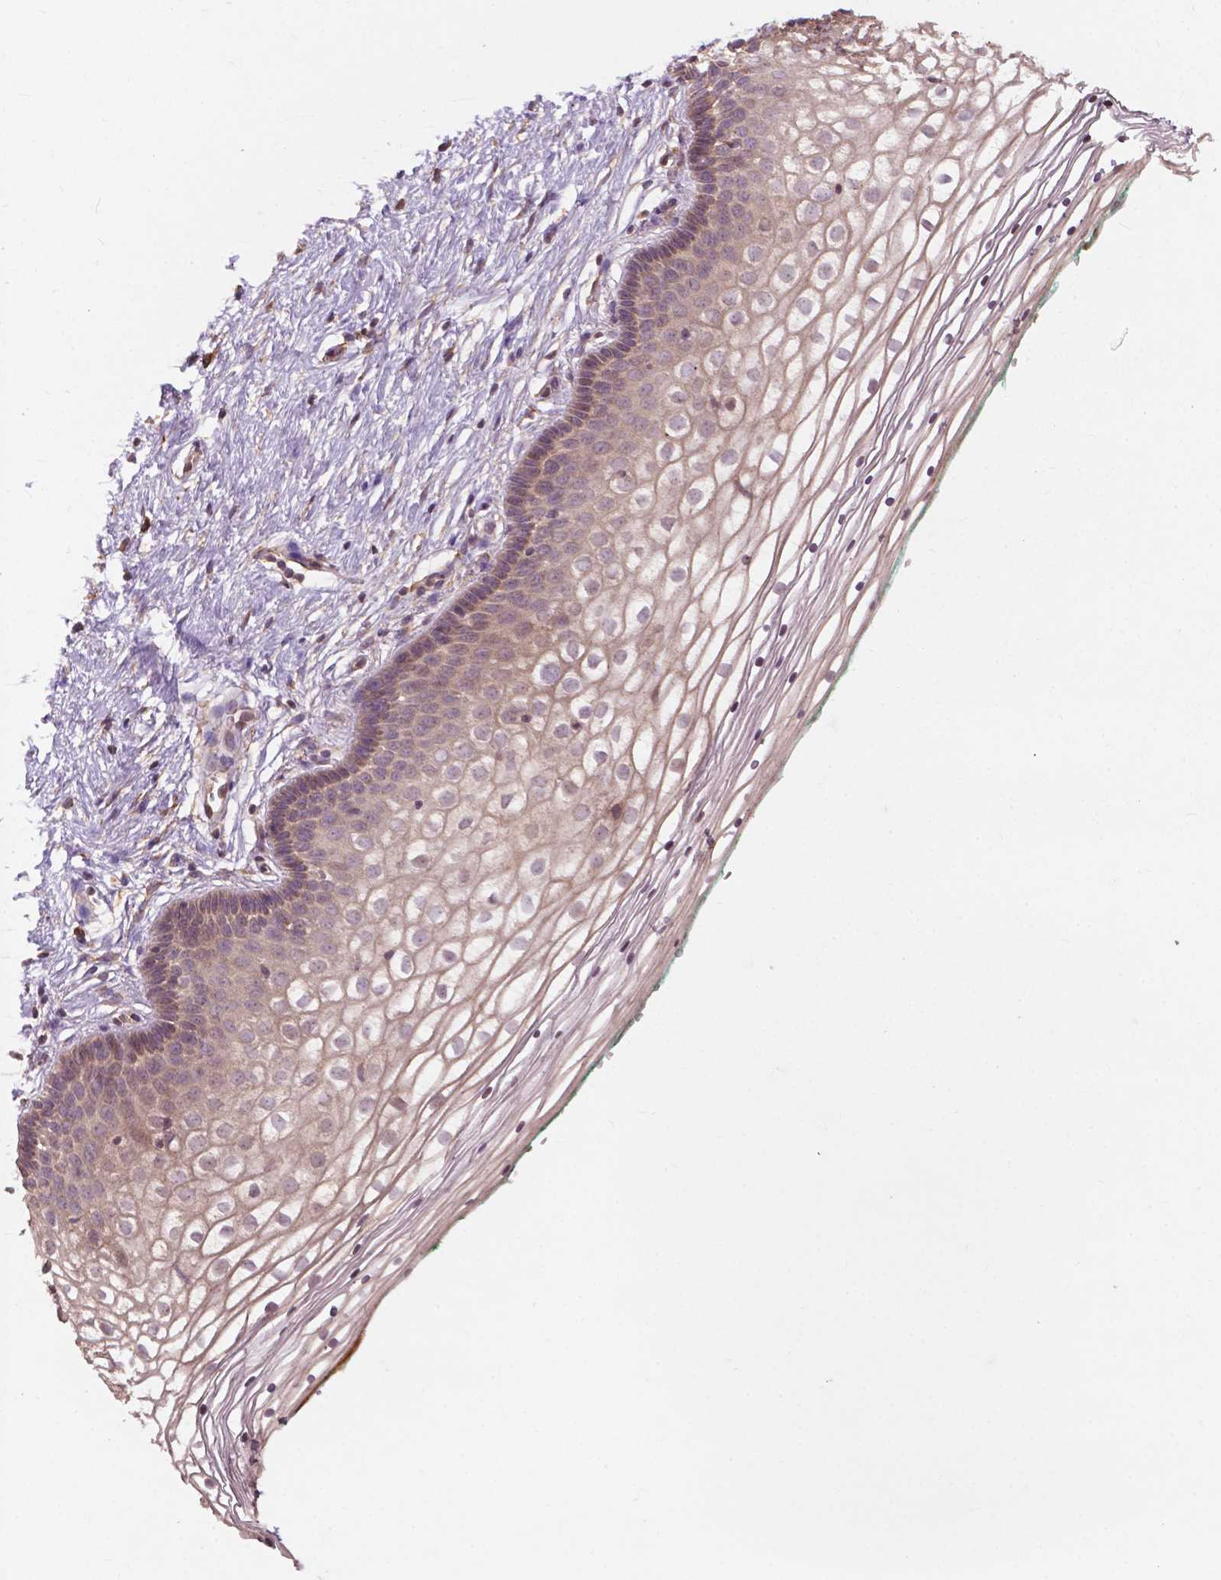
{"staining": {"intensity": "weak", "quantity": "<25%", "location": "cytoplasmic/membranous"}, "tissue": "vagina", "cell_type": "Squamous epithelial cells", "image_type": "normal", "snomed": [{"axis": "morphology", "description": "Normal tissue, NOS"}, {"axis": "topography", "description": "Vagina"}], "caption": "Micrograph shows no significant protein staining in squamous epithelial cells of normal vagina.", "gene": "CDC42BPA", "patient": {"sex": "female", "age": 36}}